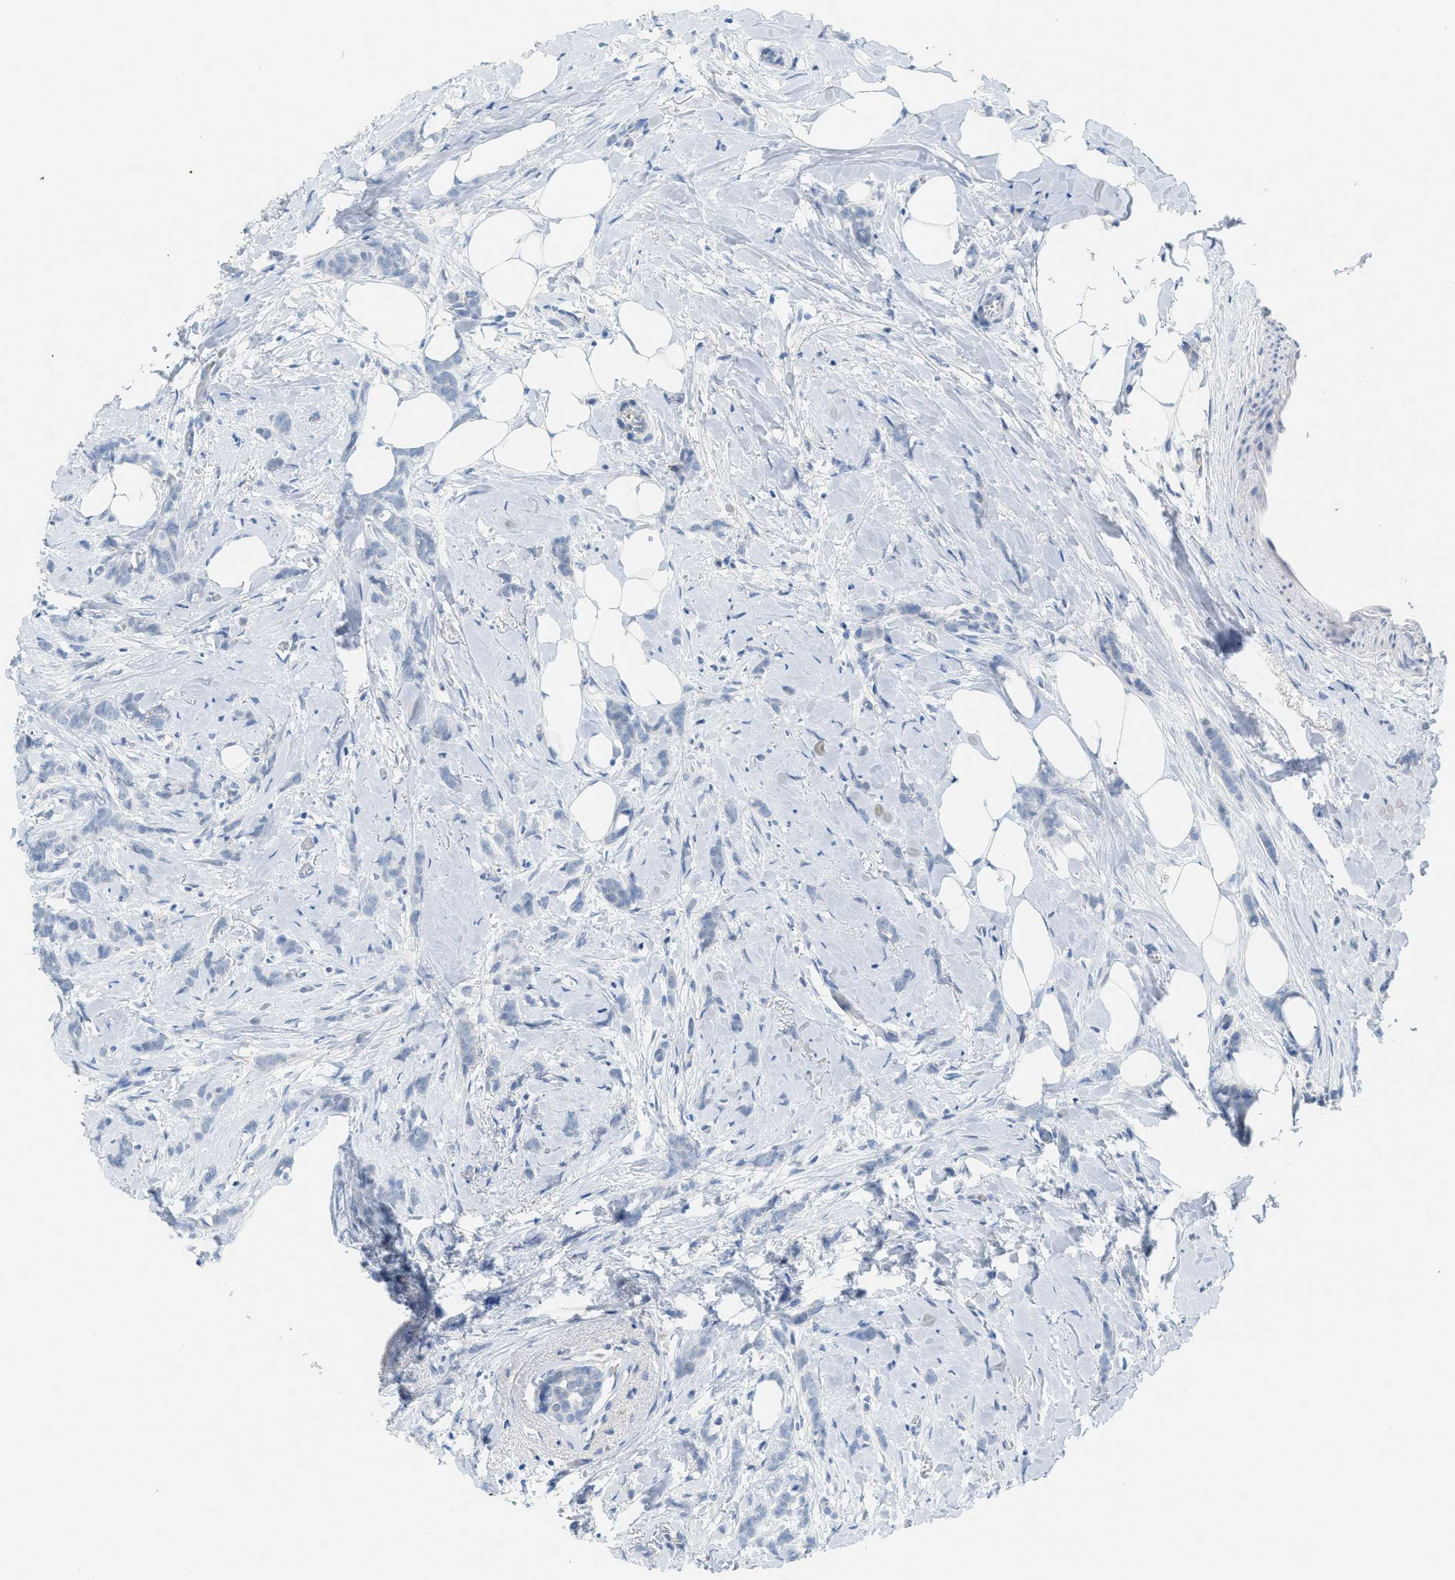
{"staining": {"intensity": "negative", "quantity": "none", "location": "none"}, "tissue": "breast cancer", "cell_type": "Tumor cells", "image_type": "cancer", "snomed": [{"axis": "morphology", "description": "Lobular carcinoma, in situ"}, {"axis": "morphology", "description": "Lobular carcinoma"}, {"axis": "topography", "description": "Breast"}], "caption": "Tumor cells show no significant positivity in breast cancer (lobular carcinoma).", "gene": "HSF2", "patient": {"sex": "female", "age": 41}}